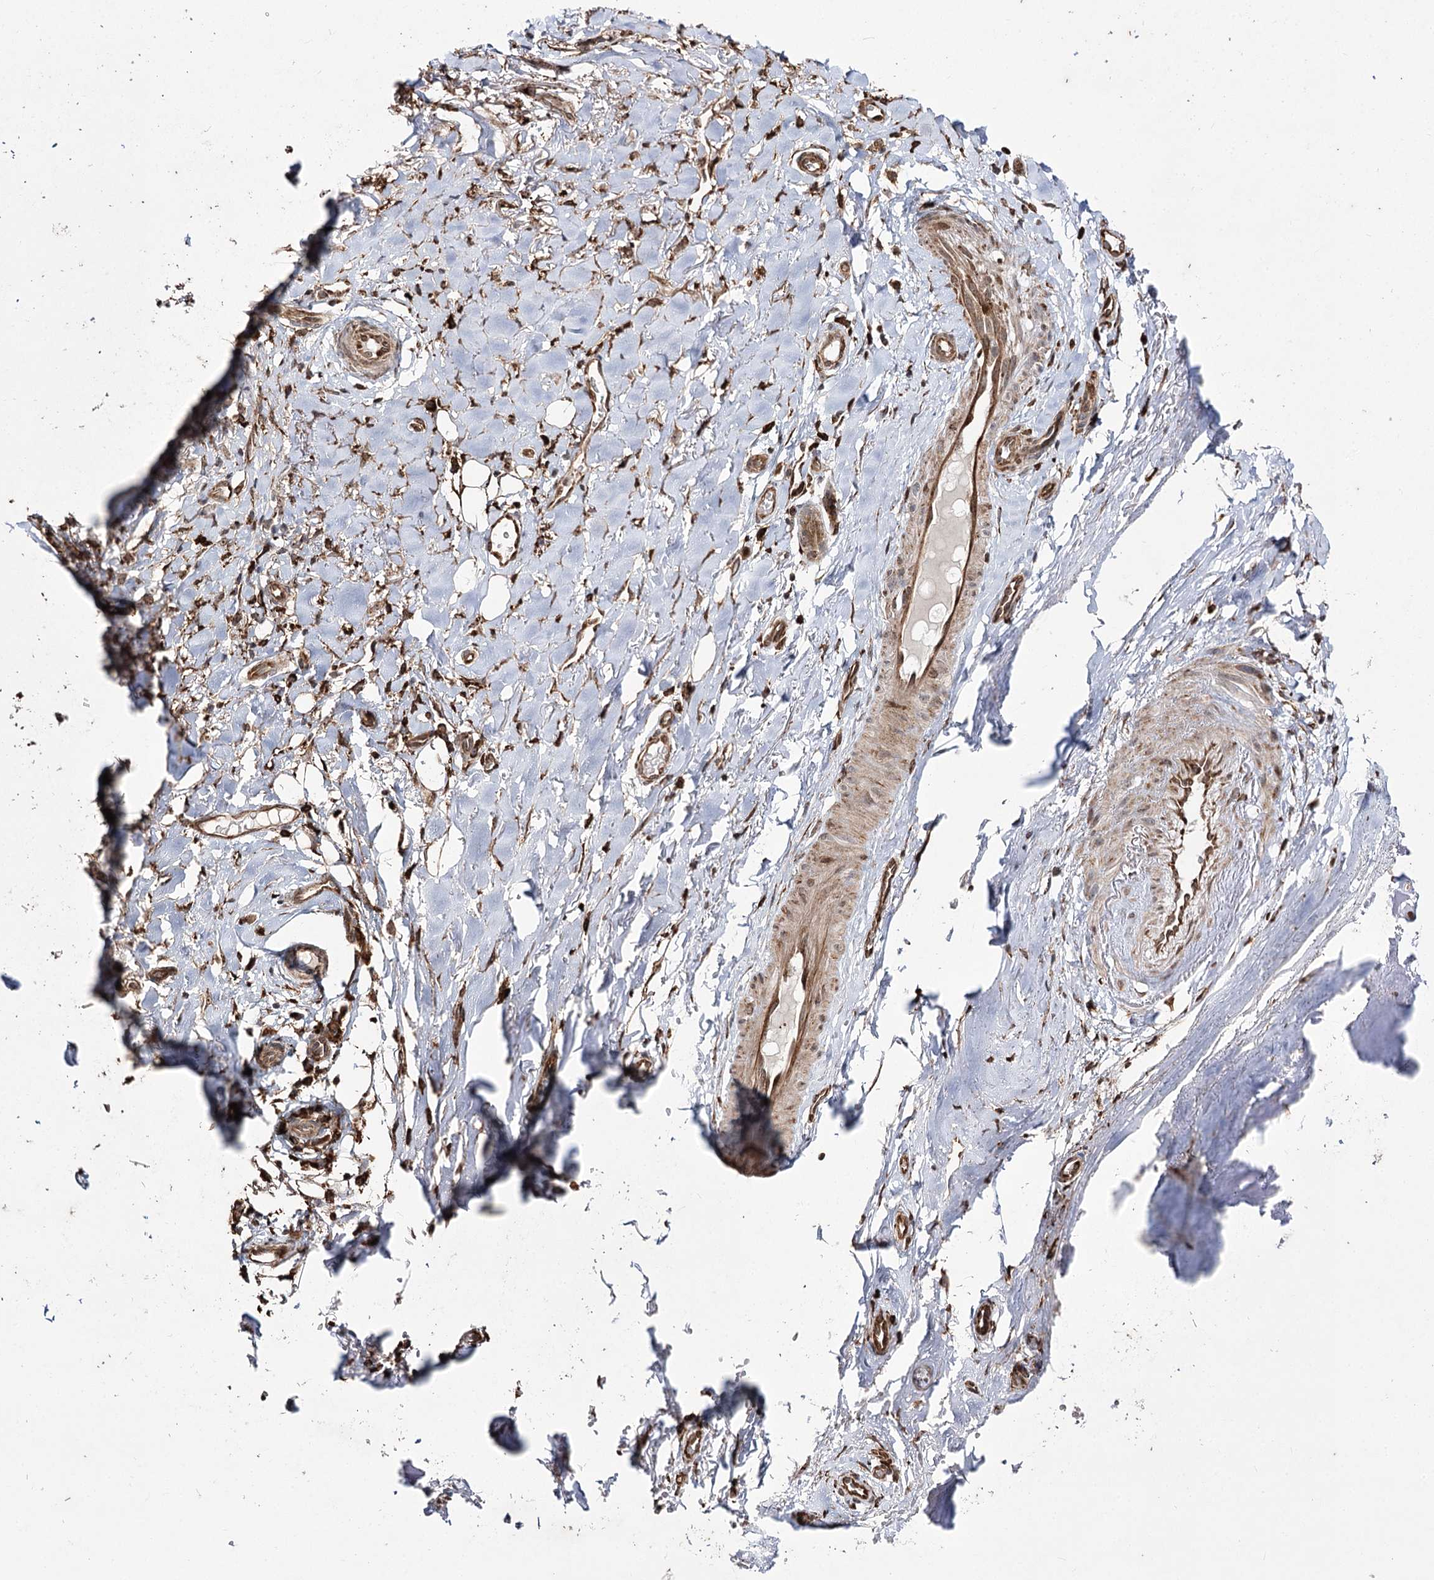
{"staining": {"intensity": "strong", "quantity": ">75%", "location": "cytoplasmic/membranous,nuclear"}, "tissue": "adipose tissue", "cell_type": "Adipocytes", "image_type": "normal", "snomed": [{"axis": "morphology", "description": "Normal tissue, NOS"}, {"axis": "morphology", "description": "Basal cell carcinoma"}, {"axis": "topography", "description": "Skin"}], "caption": "The image shows staining of unremarkable adipose tissue, revealing strong cytoplasmic/membranous,nuclear protein positivity (brown color) within adipocytes. The staining was performed using DAB, with brown indicating positive protein expression. Nuclei are stained blue with hematoxylin.", "gene": "FANCL", "patient": {"sex": "female", "age": 89}}